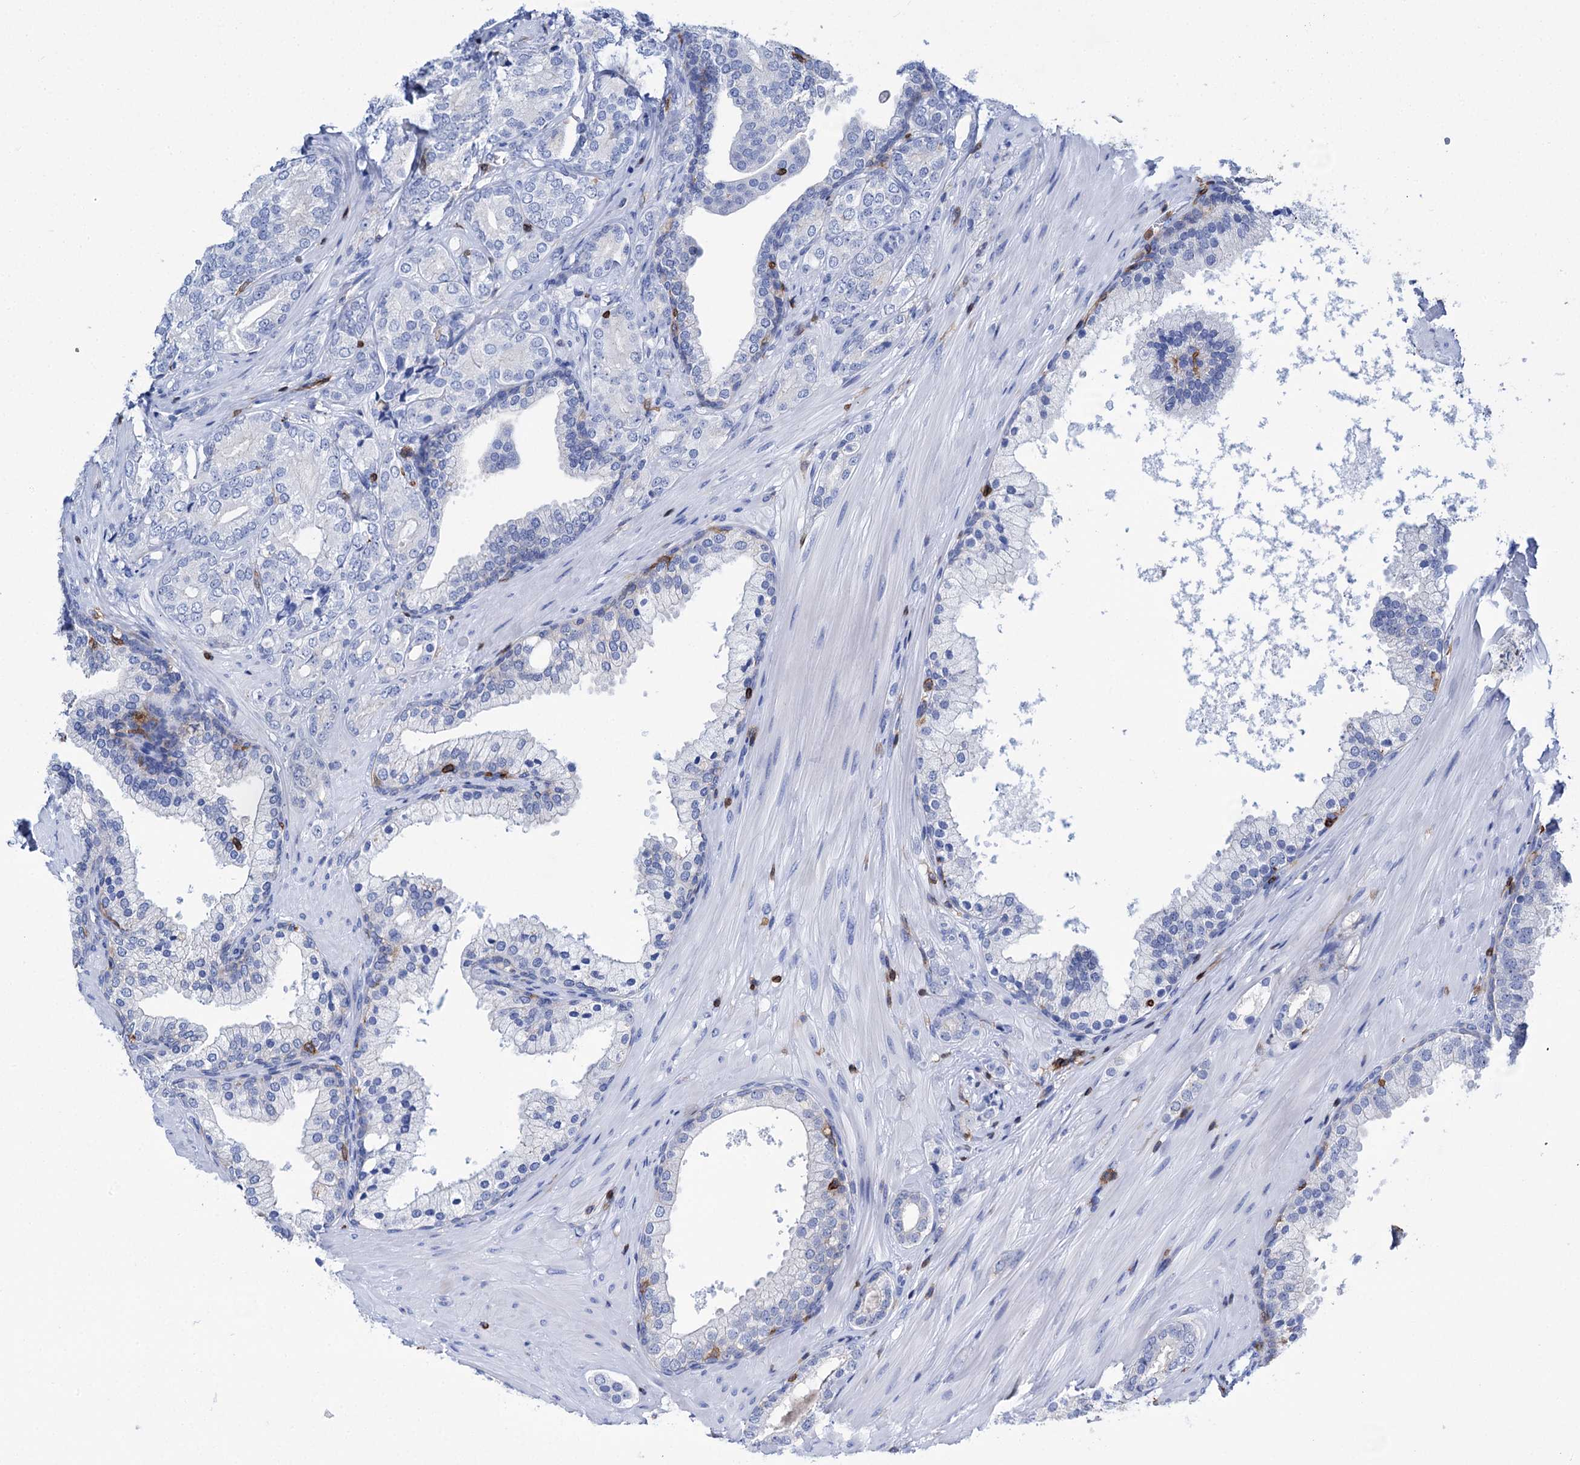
{"staining": {"intensity": "negative", "quantity": "none", "location": "none"}, "tissue": "prostate cancer", "cell_type": "Tumor cells", "image_type": "cancer", "snomed": [{"axis": "morphology", "description": "Adenocarcinoma, High grade"}, {"axis": "topography", "description": "Prostate"}], "caption": "Micrograph shows no protein positivity in tumor cells of prostate cancer tissue. (DAB immunohistochemistry (IHC) with hematoxylin counter stain).", "gene": "DEF6", "patient": {"sex": "male", "age": 60}}